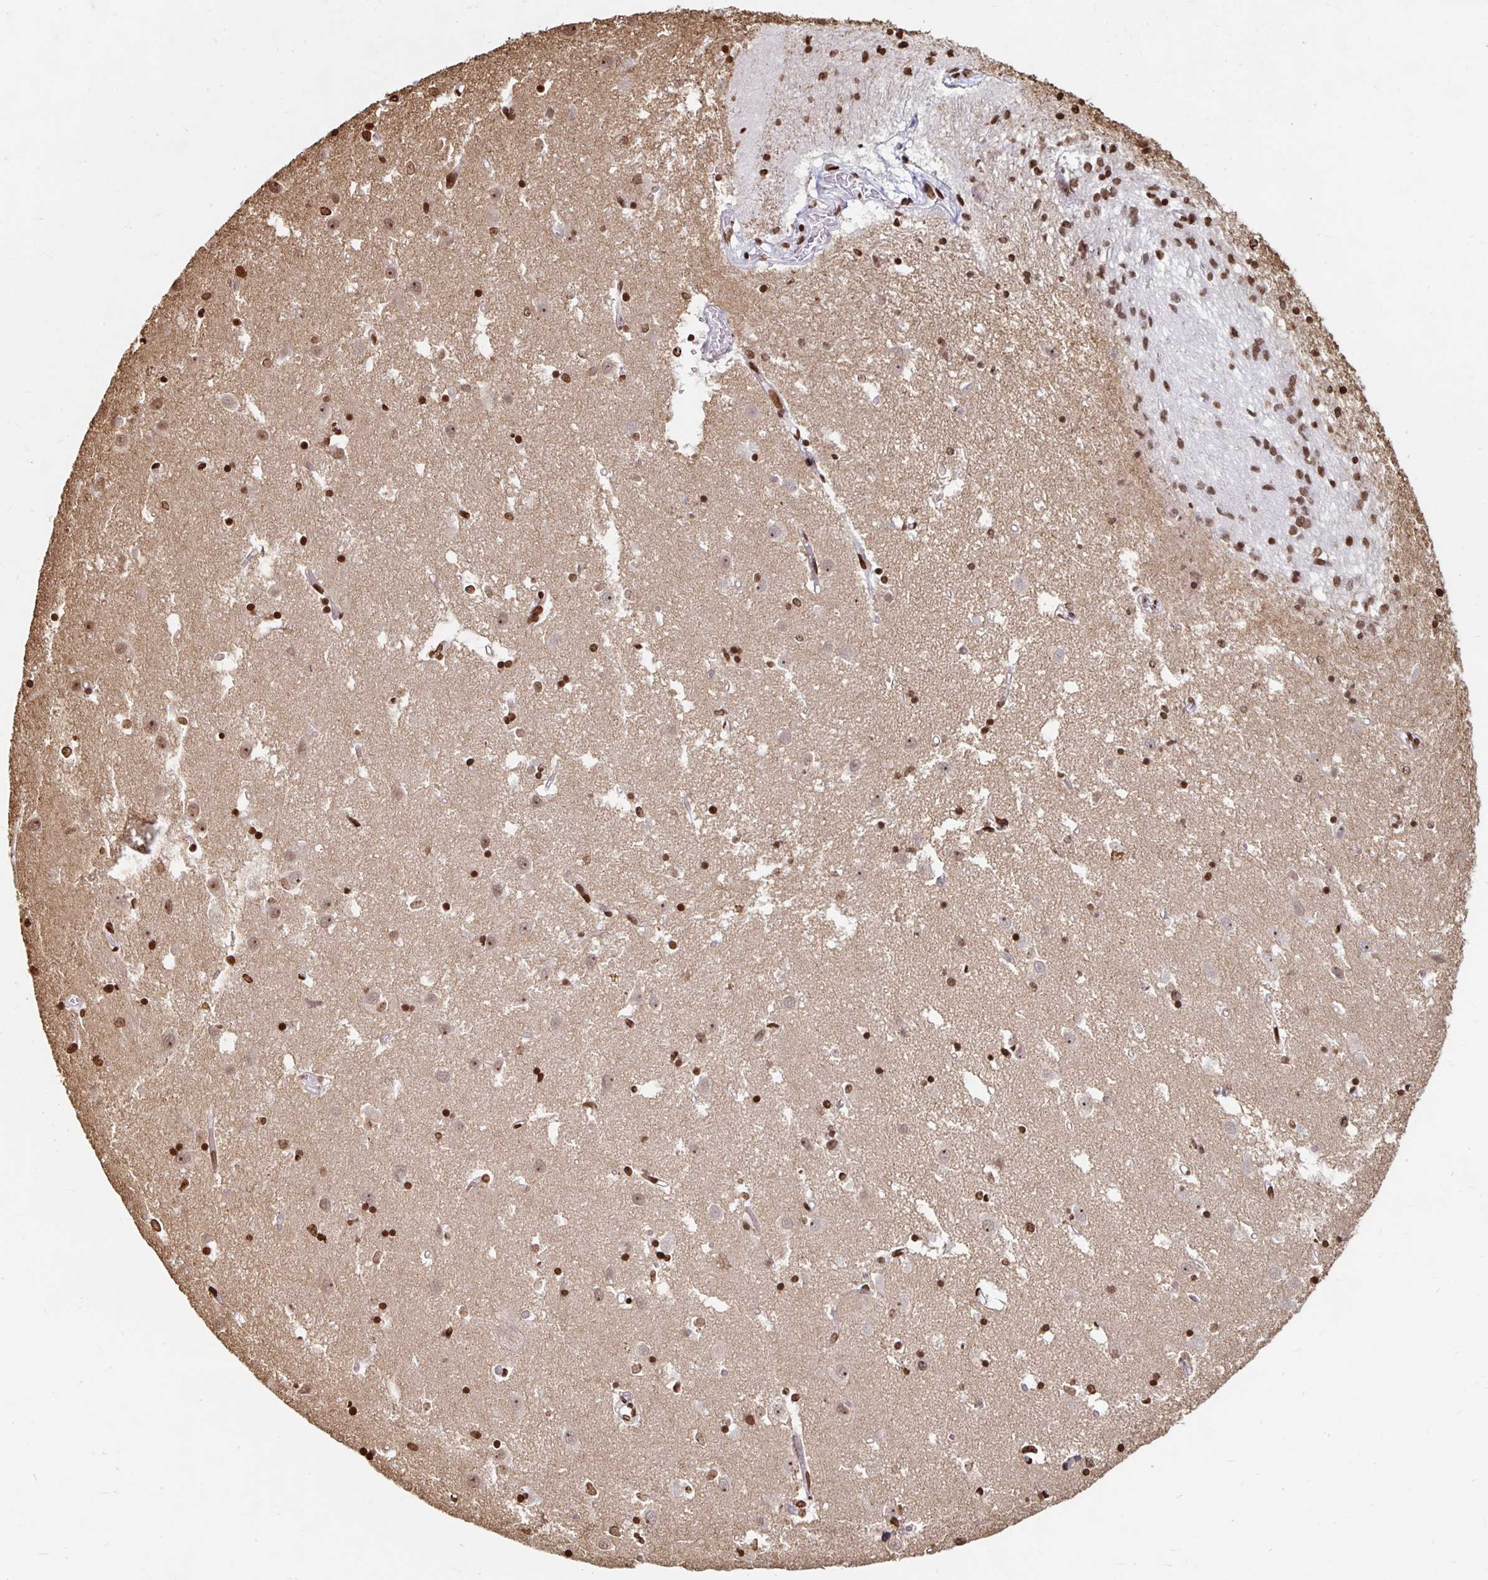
{"staining": {"intensity": "strong", "quantity": "25%-75%", "location": "nuclear"}, "tissue": "caudate", "cell_type": "Glial cells", "image_type": "normal", "snomed": [{"axis": "morphology", "description": "Normal tissue, NOS"}, {"axis": "topography", "description": "Lateral ventricle wall"}], "caption": "Glial cells show strong nuclear positivity in approximately 25%-75% of cells in unremarkable caudate. (DAB IHC, brown staining for protein, blue staining for nuclei).", "gene": "KCNQ2", "patient": {"sex": "male", "age": 70}}